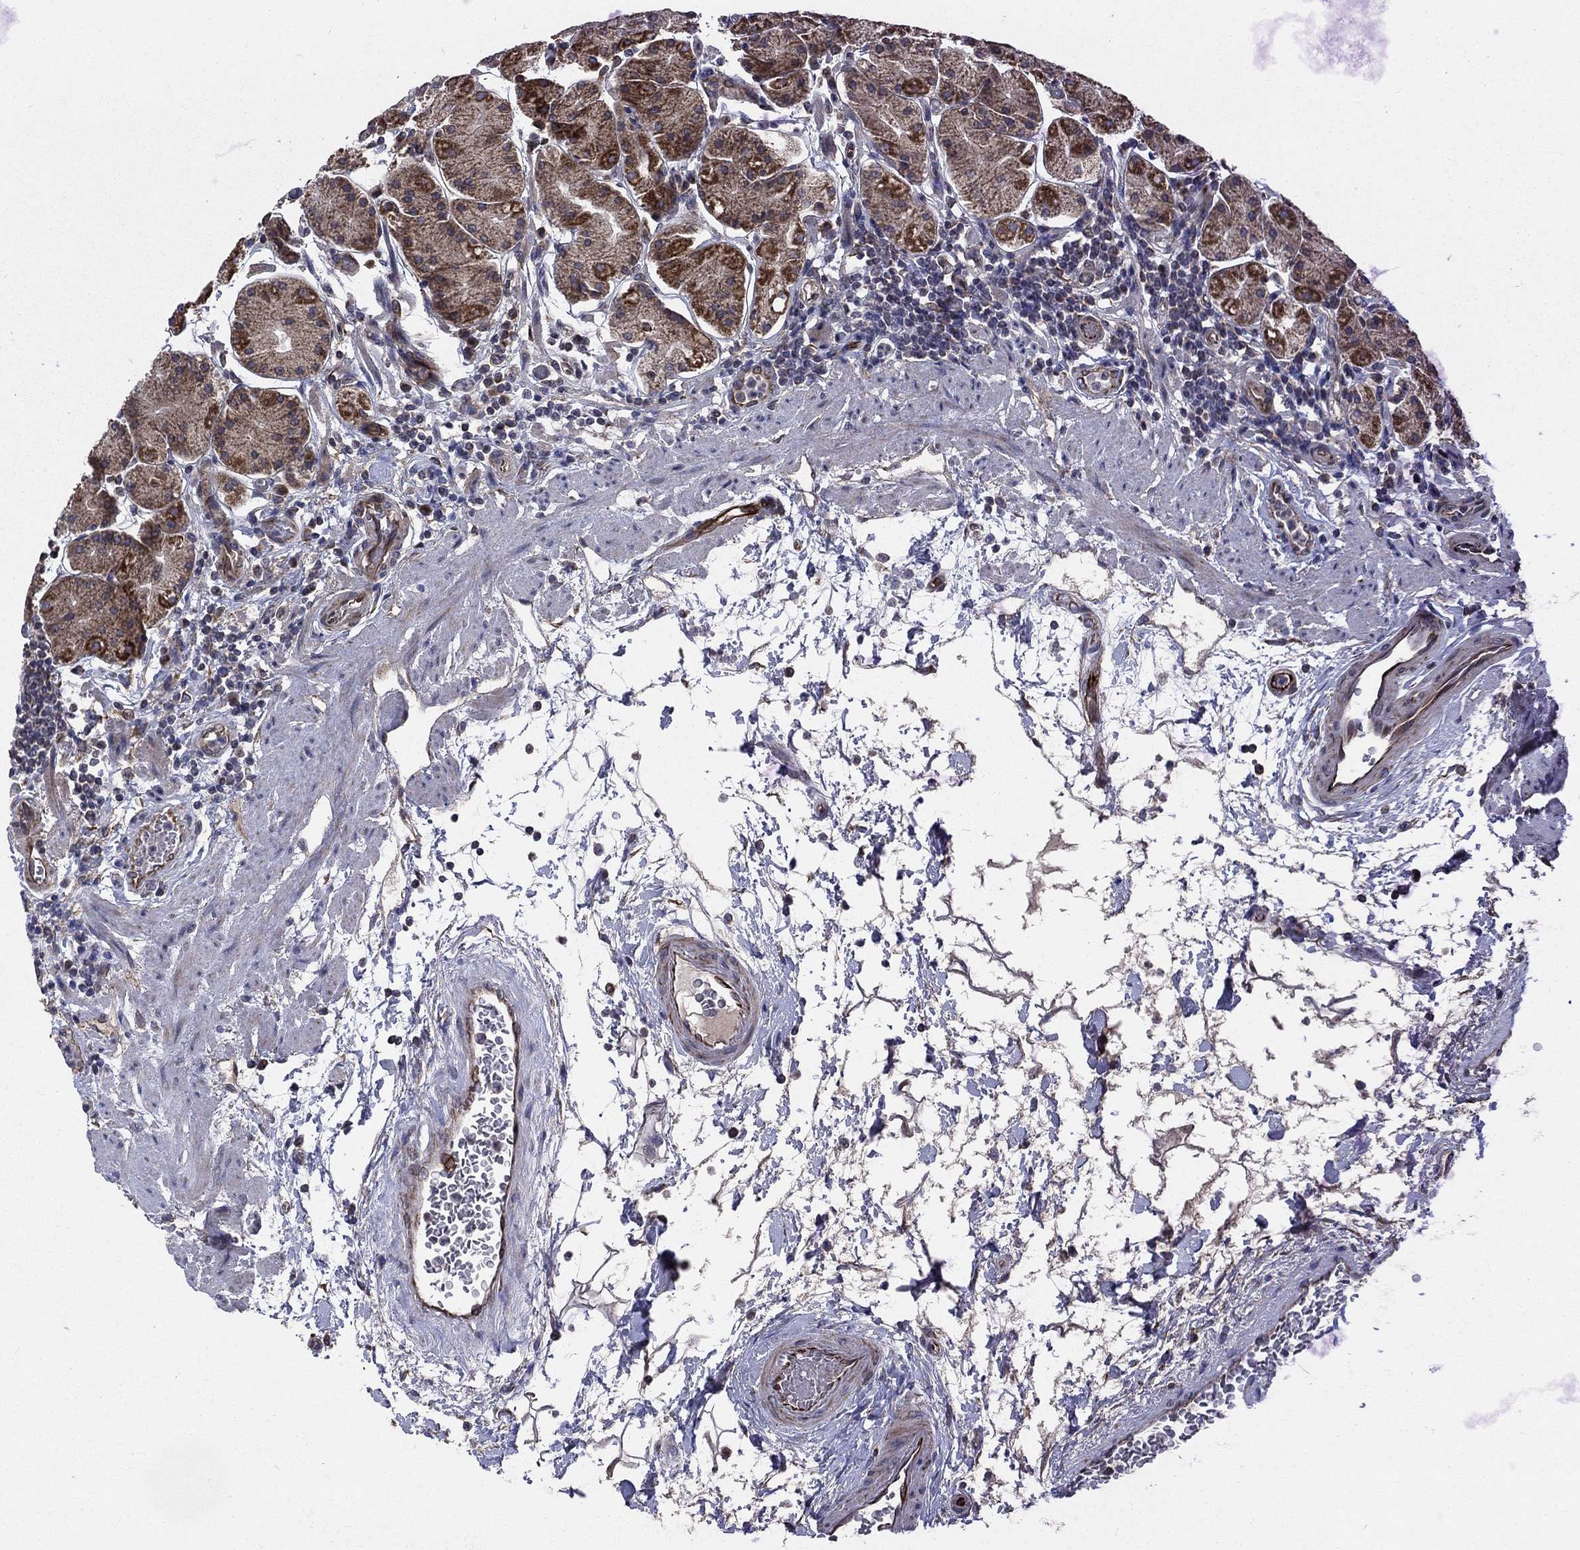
{"staining": {"intensity": "strong", "quantity": "25%-75%", "location": "cytoplasmic/membranous"}, "tissue": "stomach", "cell_type": "Glandular cells", "image_type": "normal", "snomed": [{"axis": "morphology", "description": "Normal tissue, NOS"}, {"axis": "topography", "description": "Stomach"}], "caption": "This image shows IHC staining of normal stomach, with high strong cytoplasmic/membranous staining in approximately 25%-75% of glandular cells.", "gene": "NDUFC1", "patient": {"sex": "male", "age": 54}}